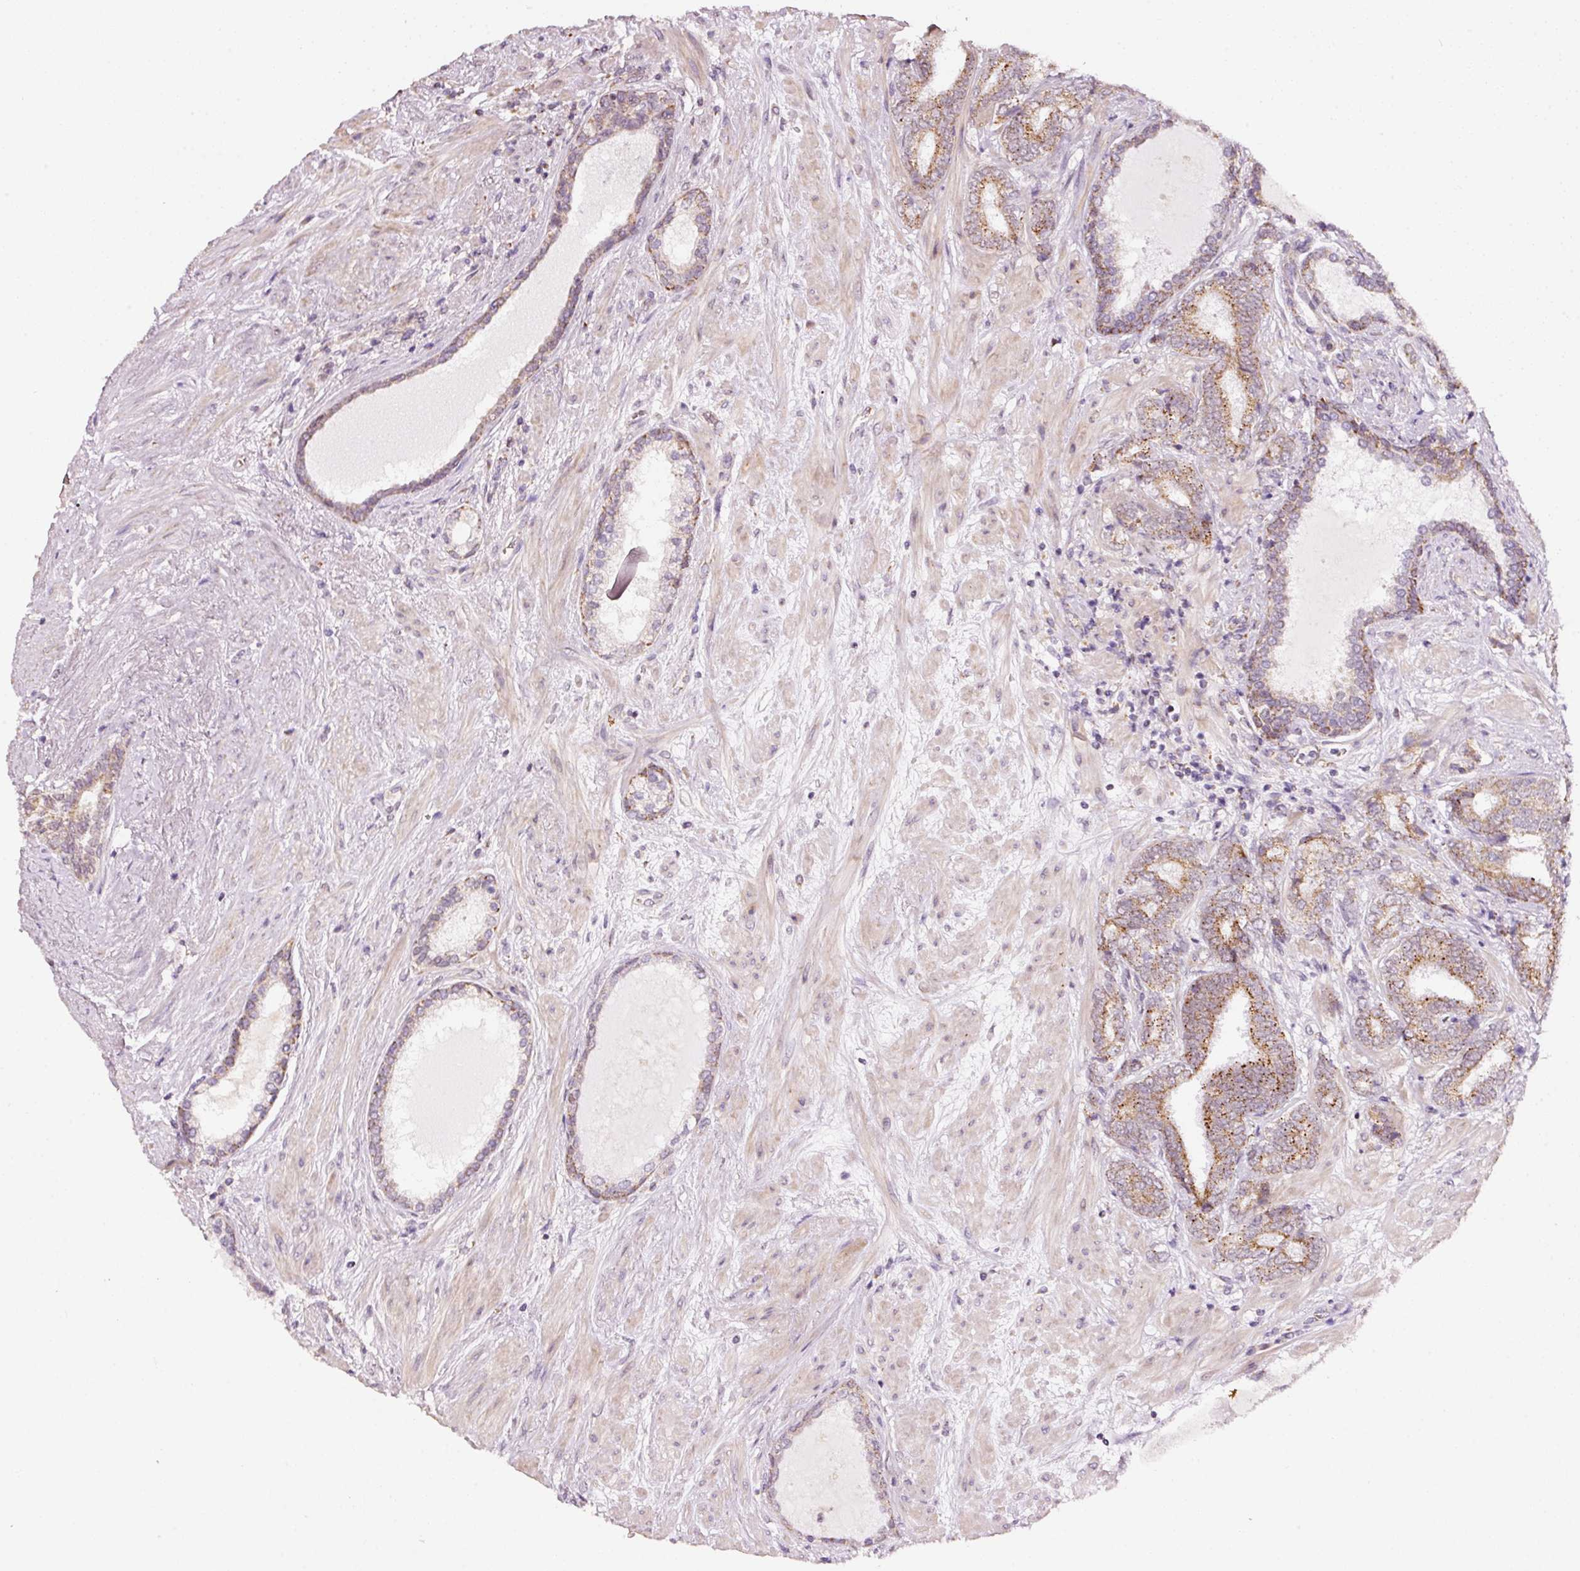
{"staining": {"intensity": "moderate", "quantity": "25%-75%", "location": "cytoplasmic/membranous"}, "tissue": "prostate cancer", "cell_type": "Tumor cells", "image_type": "cancer", "snomed": [{"axis": "morphology", "description": "Adenocarcinoma, High grade"}, {"axis": "topography", "description": "Prostate"}], "caption": "Immunohistochemical staining of prostate cancer reveals moderate cytoplasmic/membranous protein staining in approximately 25%-75% of tumor cells. The staining was performed using DAB (3,3'-diaminobenzidine) to visualize the protein expression in brown, while the nuclei were stained in blue with hematoxylin (Magnification: 20x).", "gene": "ZNF460", "patient": {"sex": "male", "age": 72}}